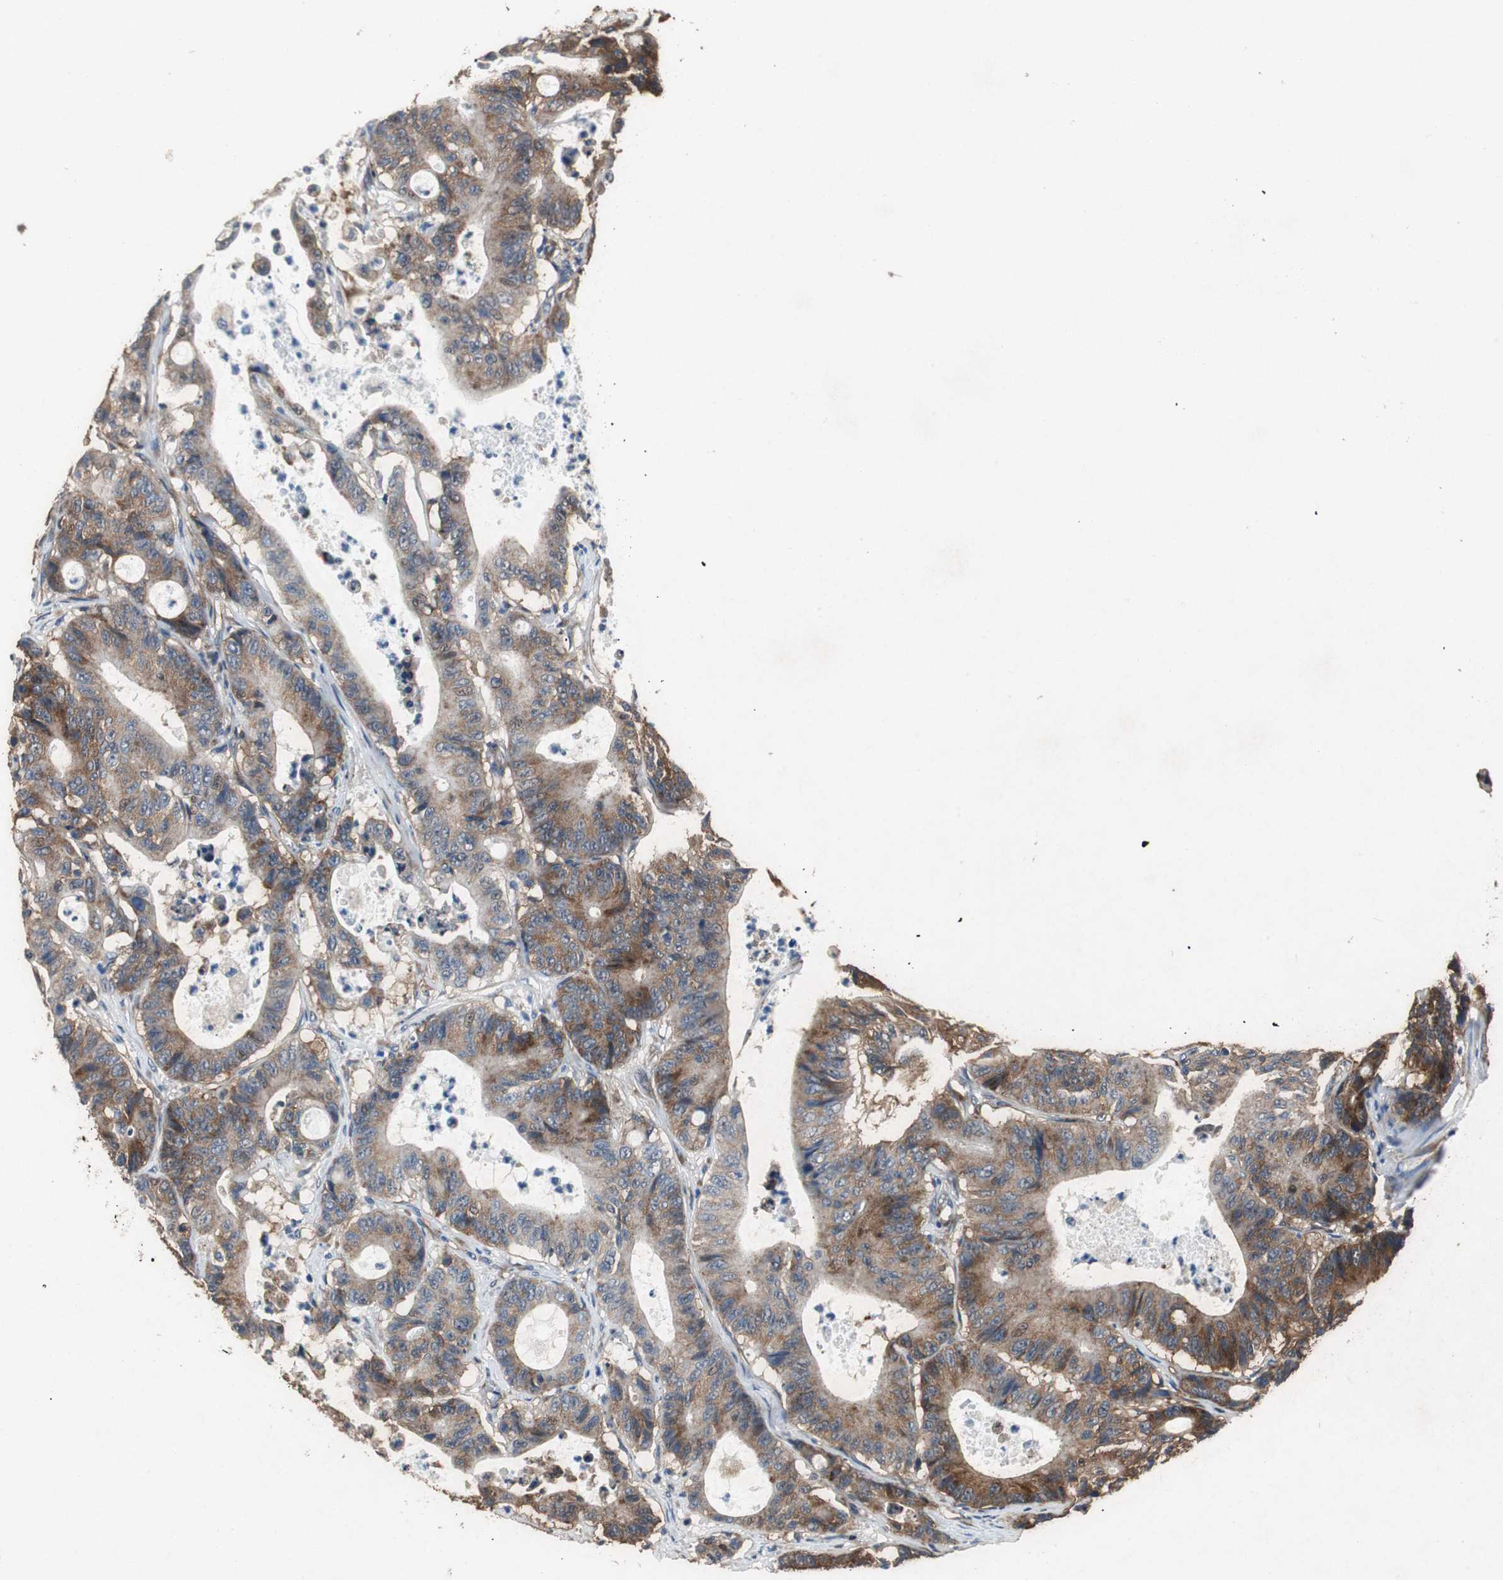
{"staining": {"intensity": "strong", "quantity": ">75%", "location": "cytoplasmic/membranous"}, "tissue": "colorectal cancer", "cell_type": "Tumor cells", "image_type": "cancer", "snomed": [{"axis": "morphology", "description": "Adenocarcinoma, NOS"}, {"axis": "topography", "description": "Colon"}], "caption": "DAB immunohistochemical staining of colorectal cancer displays strong cytoplasmic/membranous protein staining in about >75% of tumor cells. Using DAB (brown) and hematoxylin (blue) stains, captured at high magnification using brightfield microscopy.", "gene": "RPL35", "patient": {"sex": "female", "age": 84}}